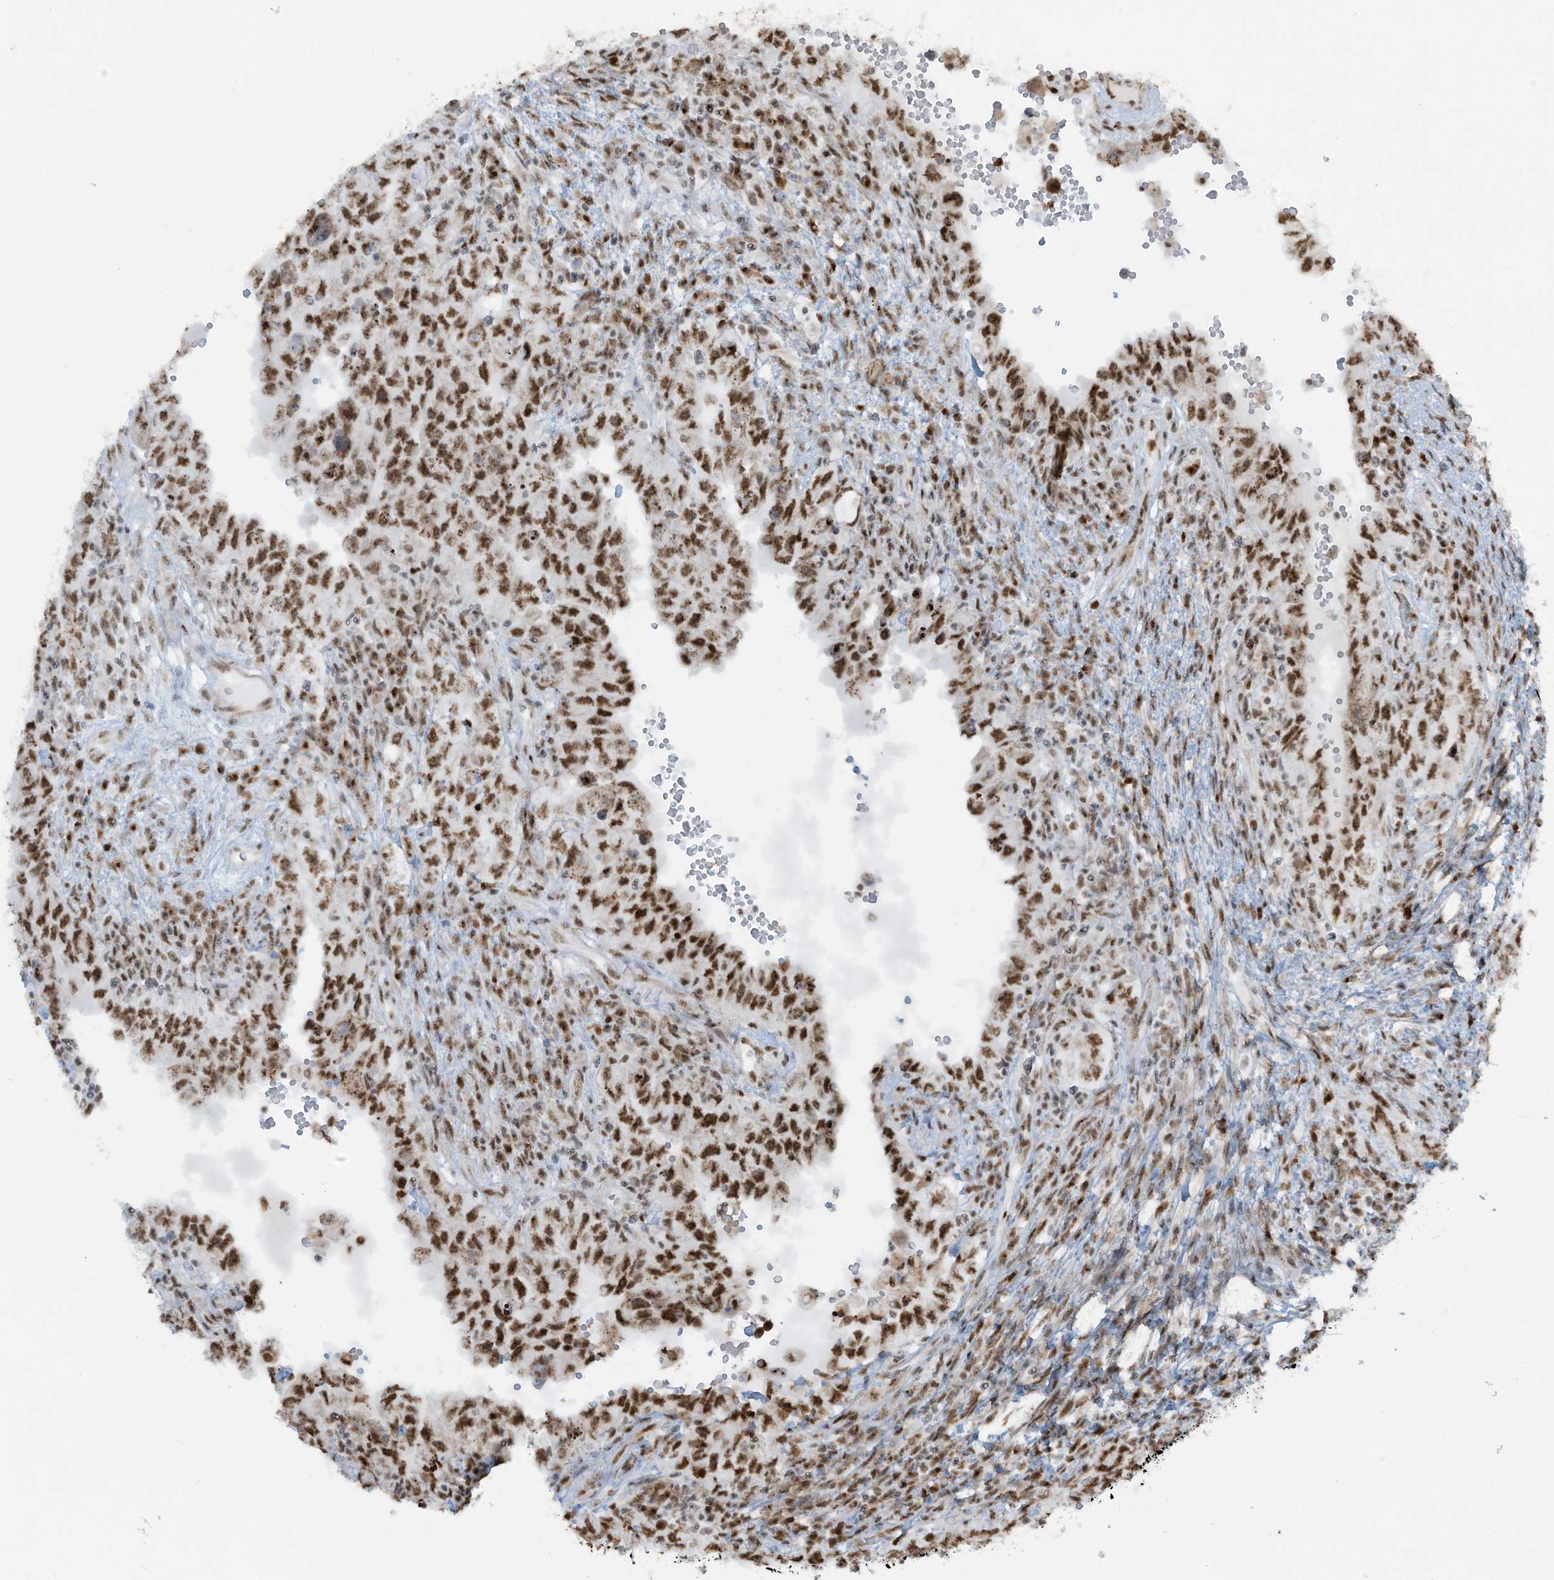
{"staining": {"intensity": "strong", "quantity": ">75%", "location": "nuclear"}, "tissue": "testis cancer", "cell_type": "Tumor cells", "image_type": "cancer", "snomed": [{"axis": "morphology", "description": "Carcinoma, Embryonal, NOS"}, {"axis": "topography", "description": "Testis"}], "caption": "Immunohistochemical staining of testis cancer (embryonal carcinoma) displays strong nuclear protein staining in approximately >75% of tumor cells.", "gene": "LBH", "patient": {"sex": "male", "age": 26}}